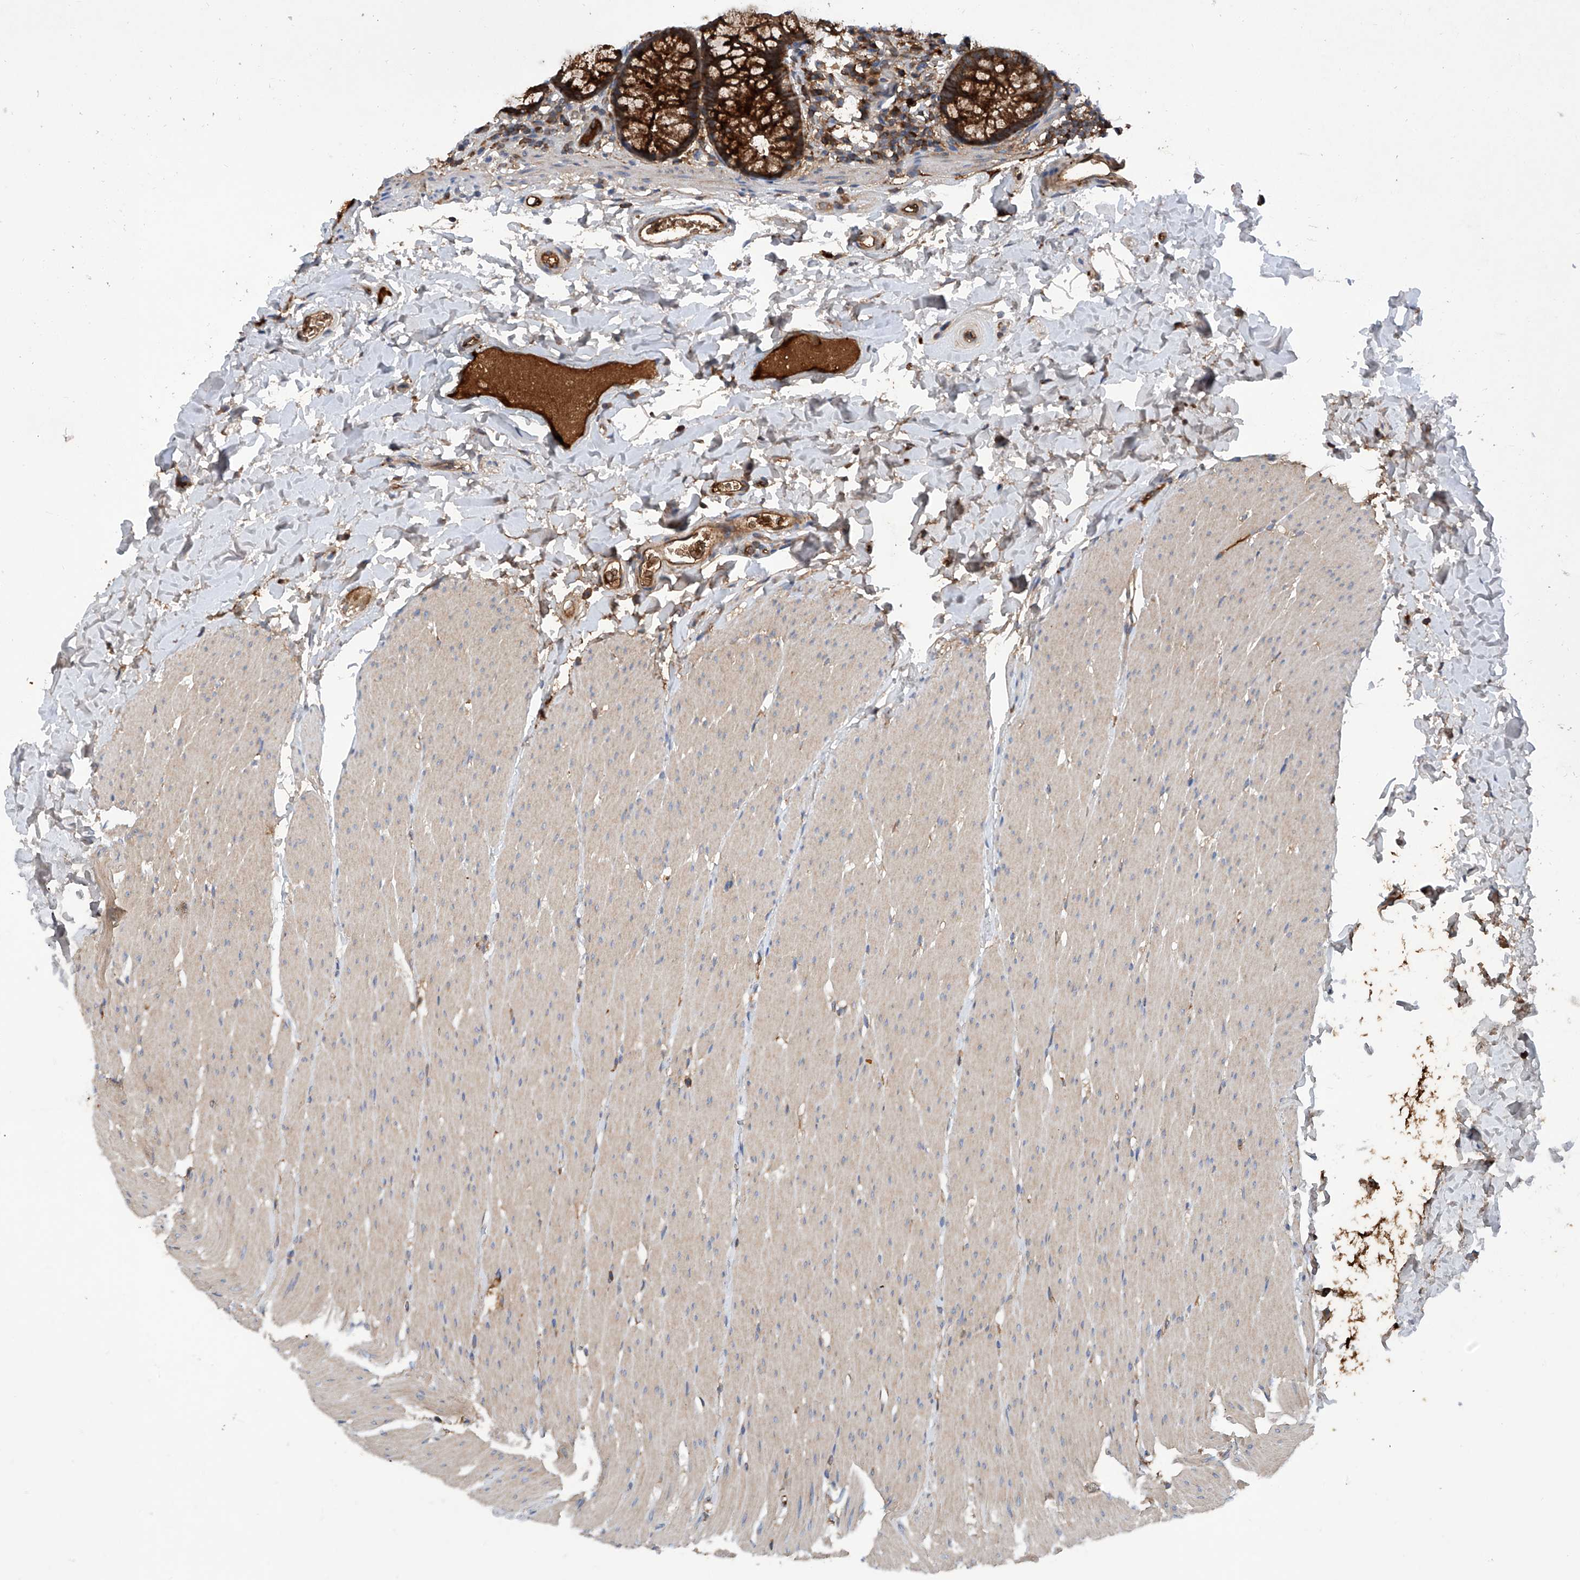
{"staining": {"intensity": "moderate", "quantity": ">75%", "location": "cytoplasmic/membranous"}, "tissue": "colon", "cell_type": "Endothelial cells", "image_type": "normal", "snomed": [{"axis": "morphology", "description": "Normal tissue, NOS"}, {"axis": "topography", "description": "Colon"}], "caption": "Immunohistochemical staining of unremarkable colon reveals >75% levels of moderate cytoplasmic/membranous protein expression in approximately >75% of endothelial cells. (brown staining indicates protein expression, while blue staining denotes nuclei).", "gene": "ASCC3", "patient": {"sex": "female", "age": 62}}